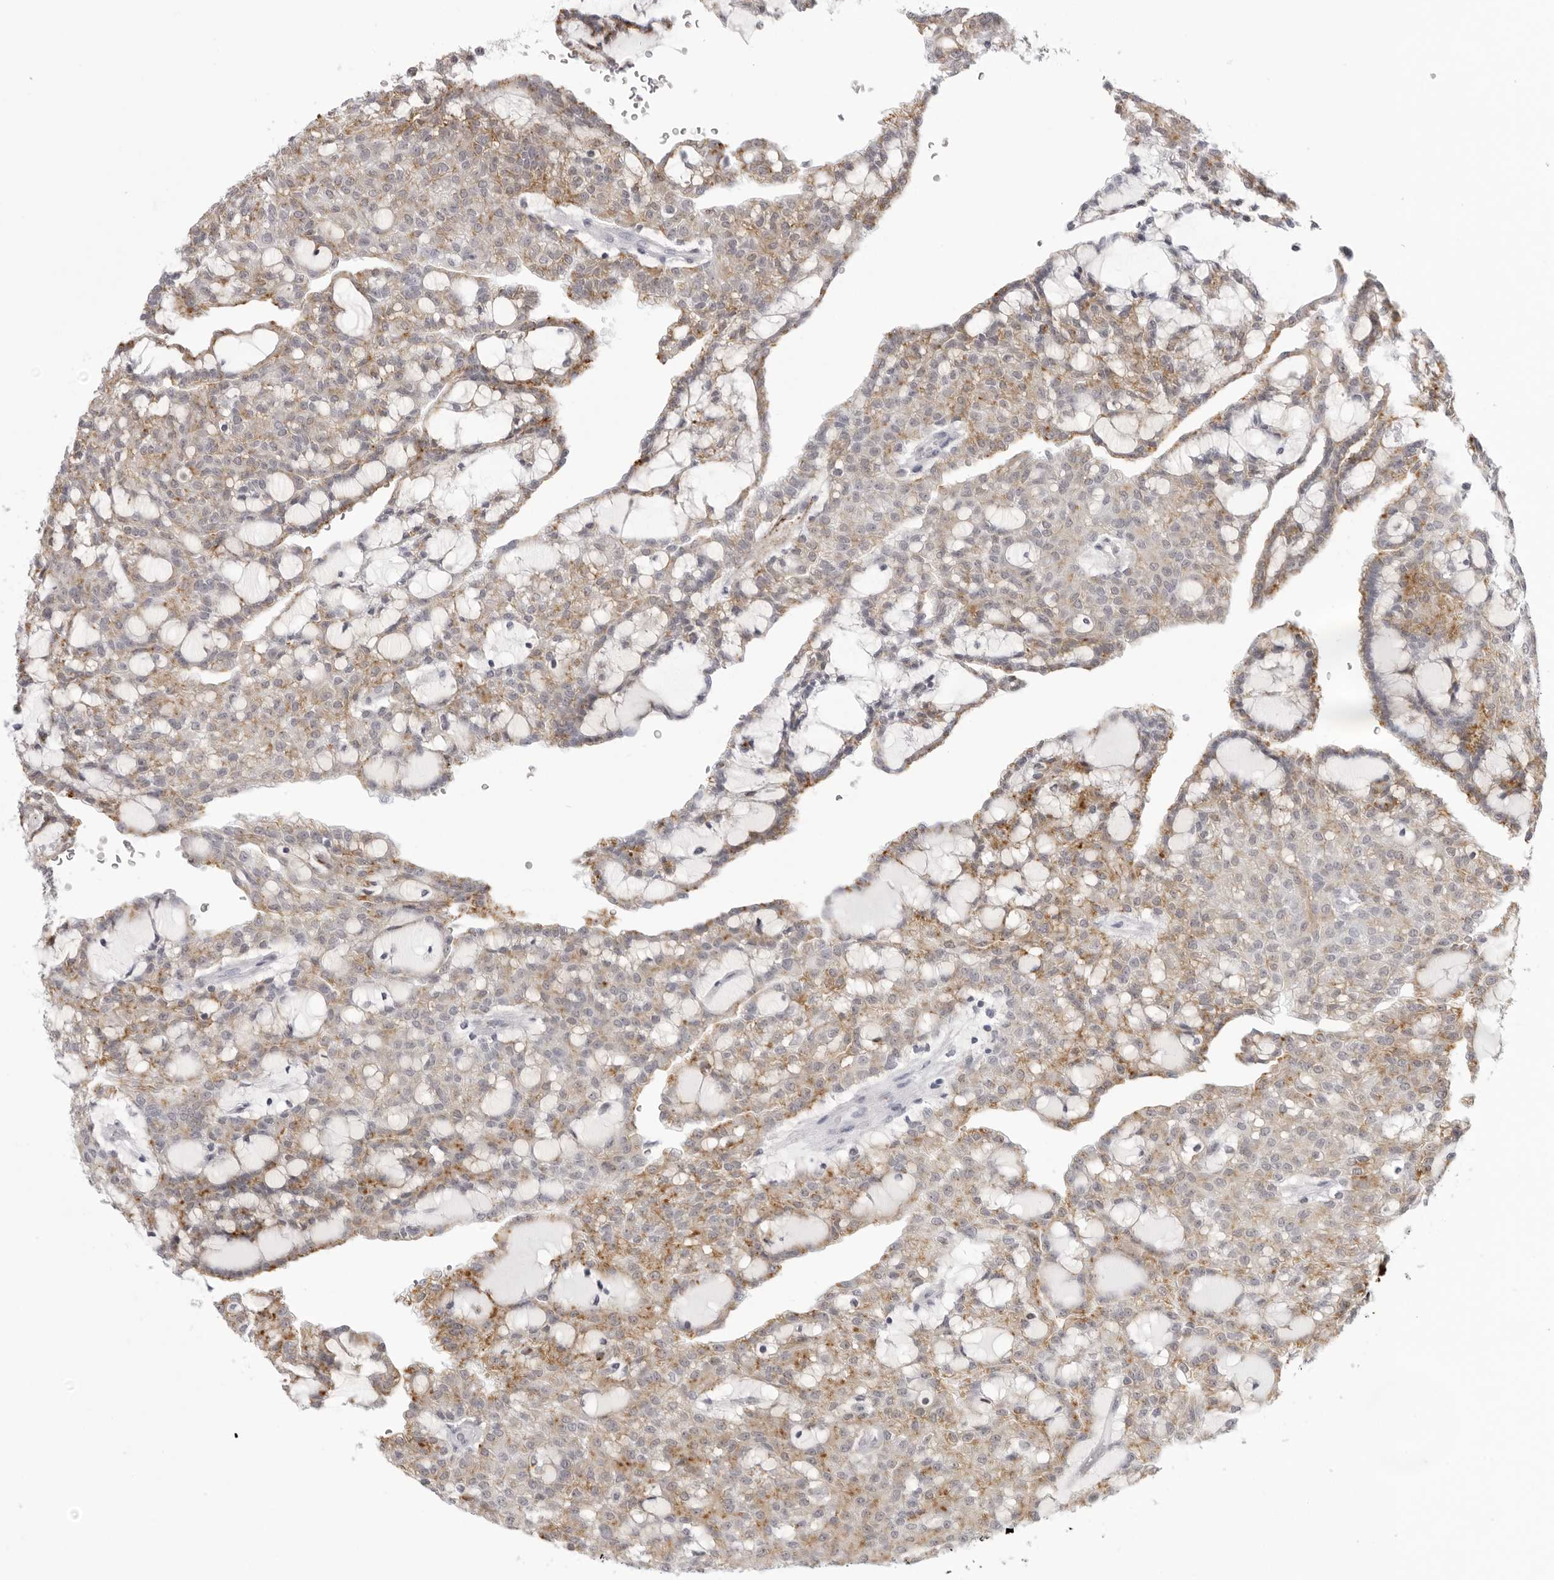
{"staining": {"intensity": "moderate", "quantity": "<25%", "location": "cytoplasmic/membranous"}, "tissue": "renal cancer", "cell_type": "Tumor cells", "image_type": "cancer", "snomed": [{"axis": "morphology", "description": "Adenocarcinoma, NOS"}, {"axis": "topography", "description": "Kidney"}], "caption": "The image shows immunohistochemical staining of renal cancer. There is moderate cytoplasmic/membranous staining is appreciated in approximately <25% of tumor cells. (Stains: DAB in brown, nuclei in blue, Microscopy: brightfield microscopy at high magnification).", "gene": "IL25", "patient": {"sex": "male", "age": 63}}